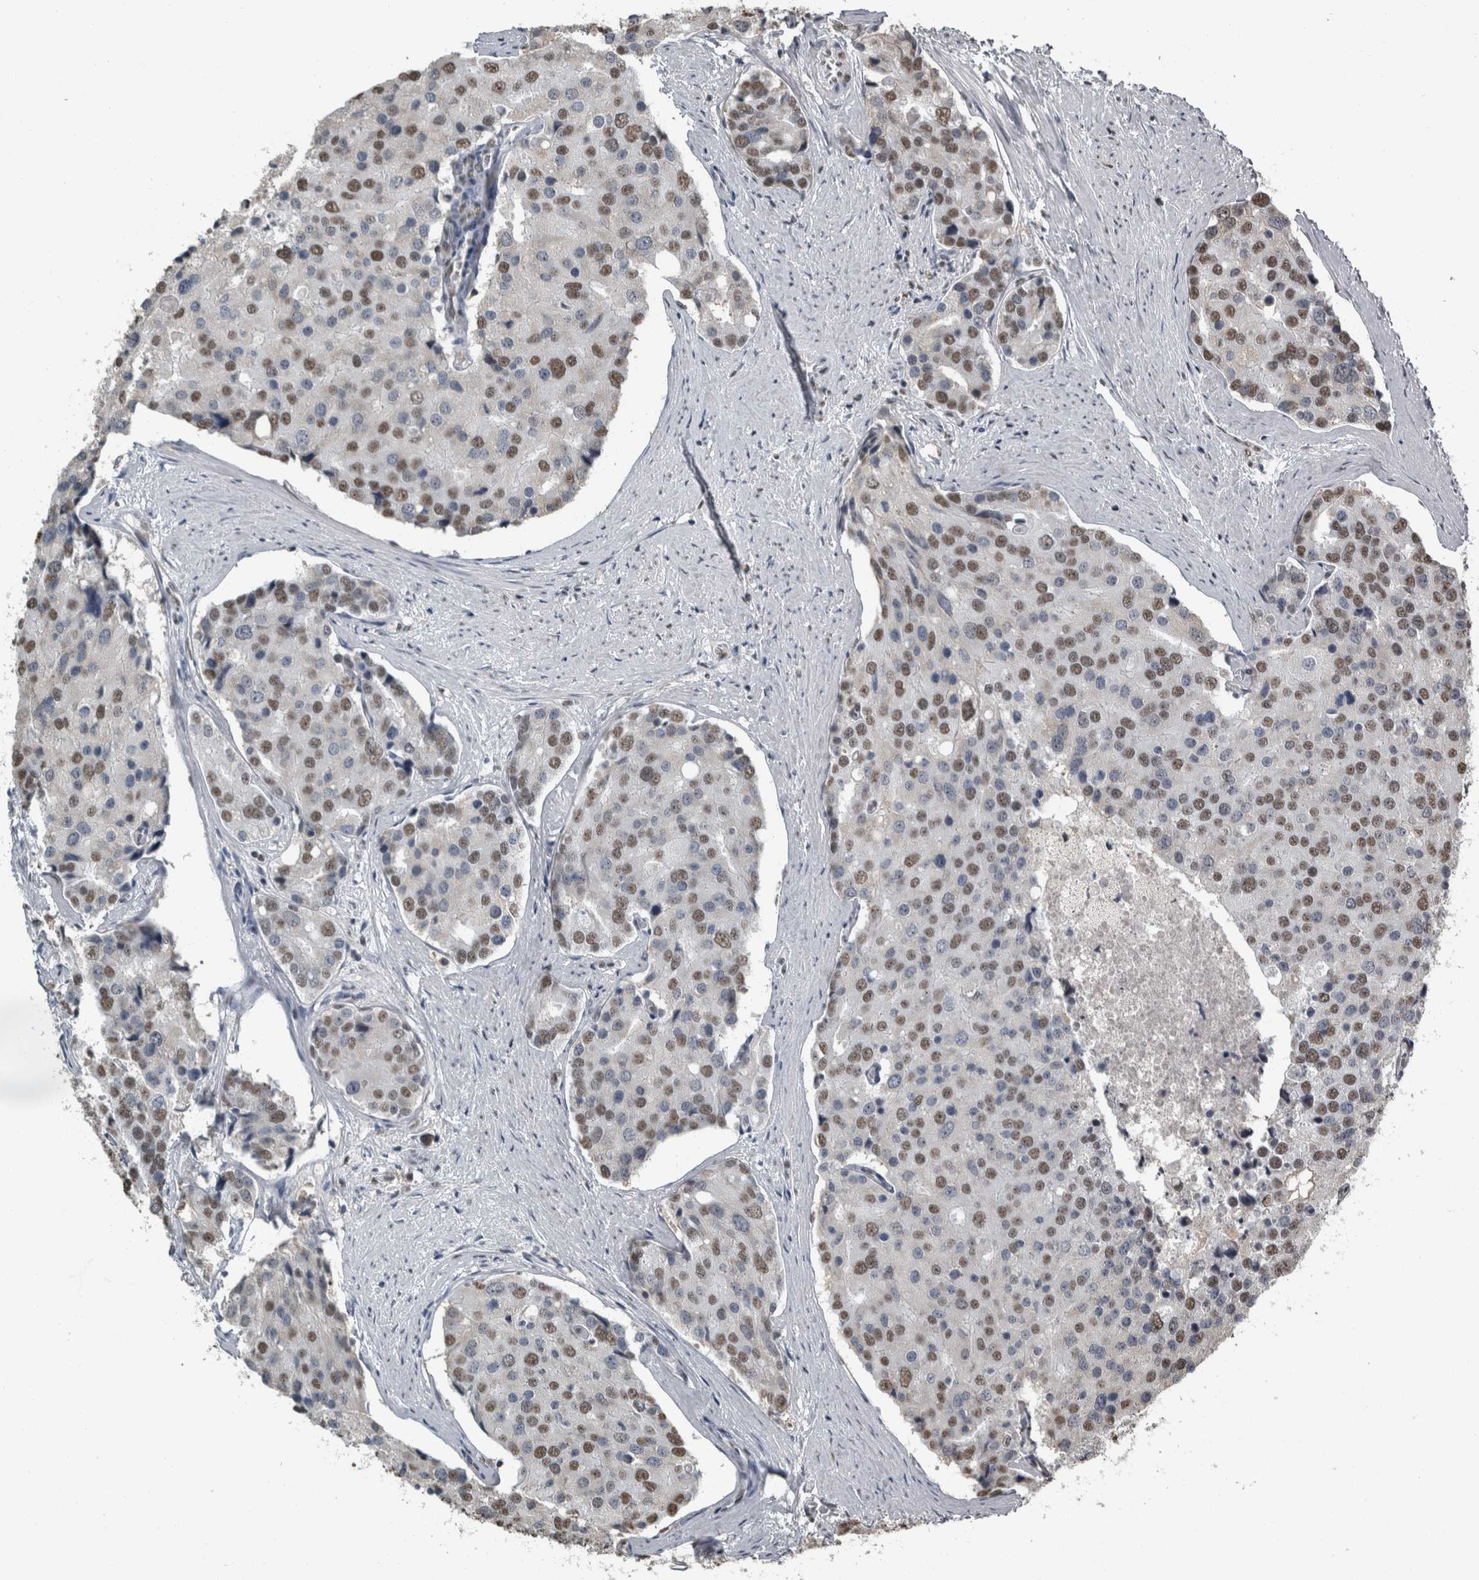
{"staining": {"intensity": "moderate", "quantity": ">75%", "location": "nuclear"}, "tissue": "prostate cancer", "cell_type": "Tumor cells", "image_type": "cancer", "snomed": [{"axis": "morphology", "description": "Adenocarcinoma, High grade"}, {"axis": "topography", "description": "Prostate"}], "caption": "Protein expression analysis of prostate cancer (adenocarcinoma (high-grade)) reveals moderate nuclear expression in about >75% of tumor cells. Ihc stains the protein of interest in brown and the nuclei are stained blue.", "gene": "TGS1", "patient": {"sex": "male", "age": 50}}